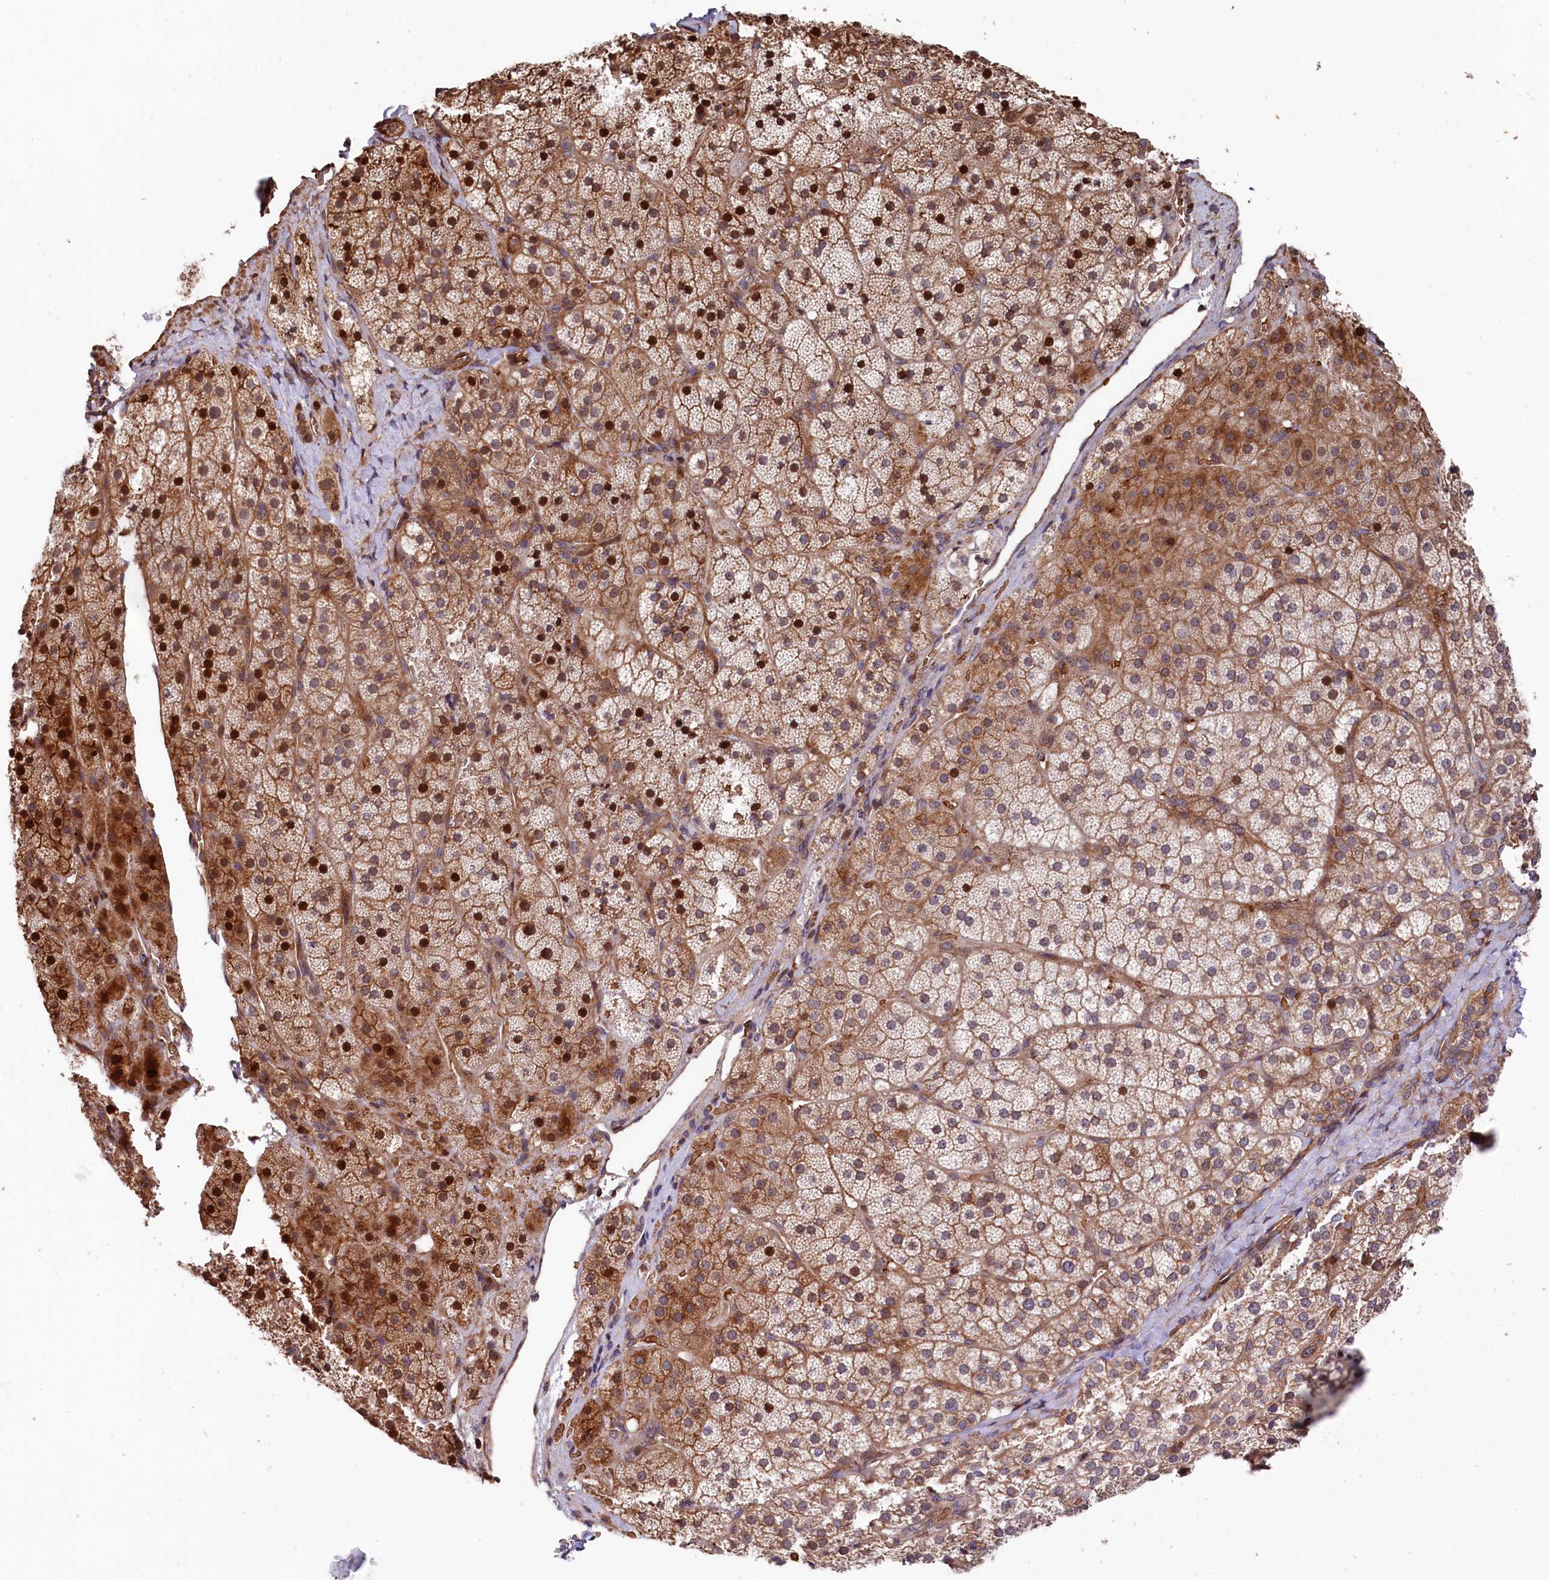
{"staining": {"intensity": "strong", "quantity": "25%-75%", "location": "cytoplasmic/membranous,nuclear"}, "tissue": "adrenal gland", "cell_type": "Glandular cells", "image_type": "normal", "snomed": [{"axis": "morphology", "description": "Normal tissue, NOS"}, {"axis": "topography", "description": "Adrenal gland"}], "caption": "Immunohistochemistry (IHC) of normal human adrenal gland shows high levels of strong cytoplasmic/membranous,nuclear positivity in about 25%-75% of glandular cells. (Stains: DAB in brown, nuclei in blue, Microscopy: brightfield microscopy at high magnification).", "gene": "TNKS1BP1", "patient": {"sex": "female", "age": 44}}